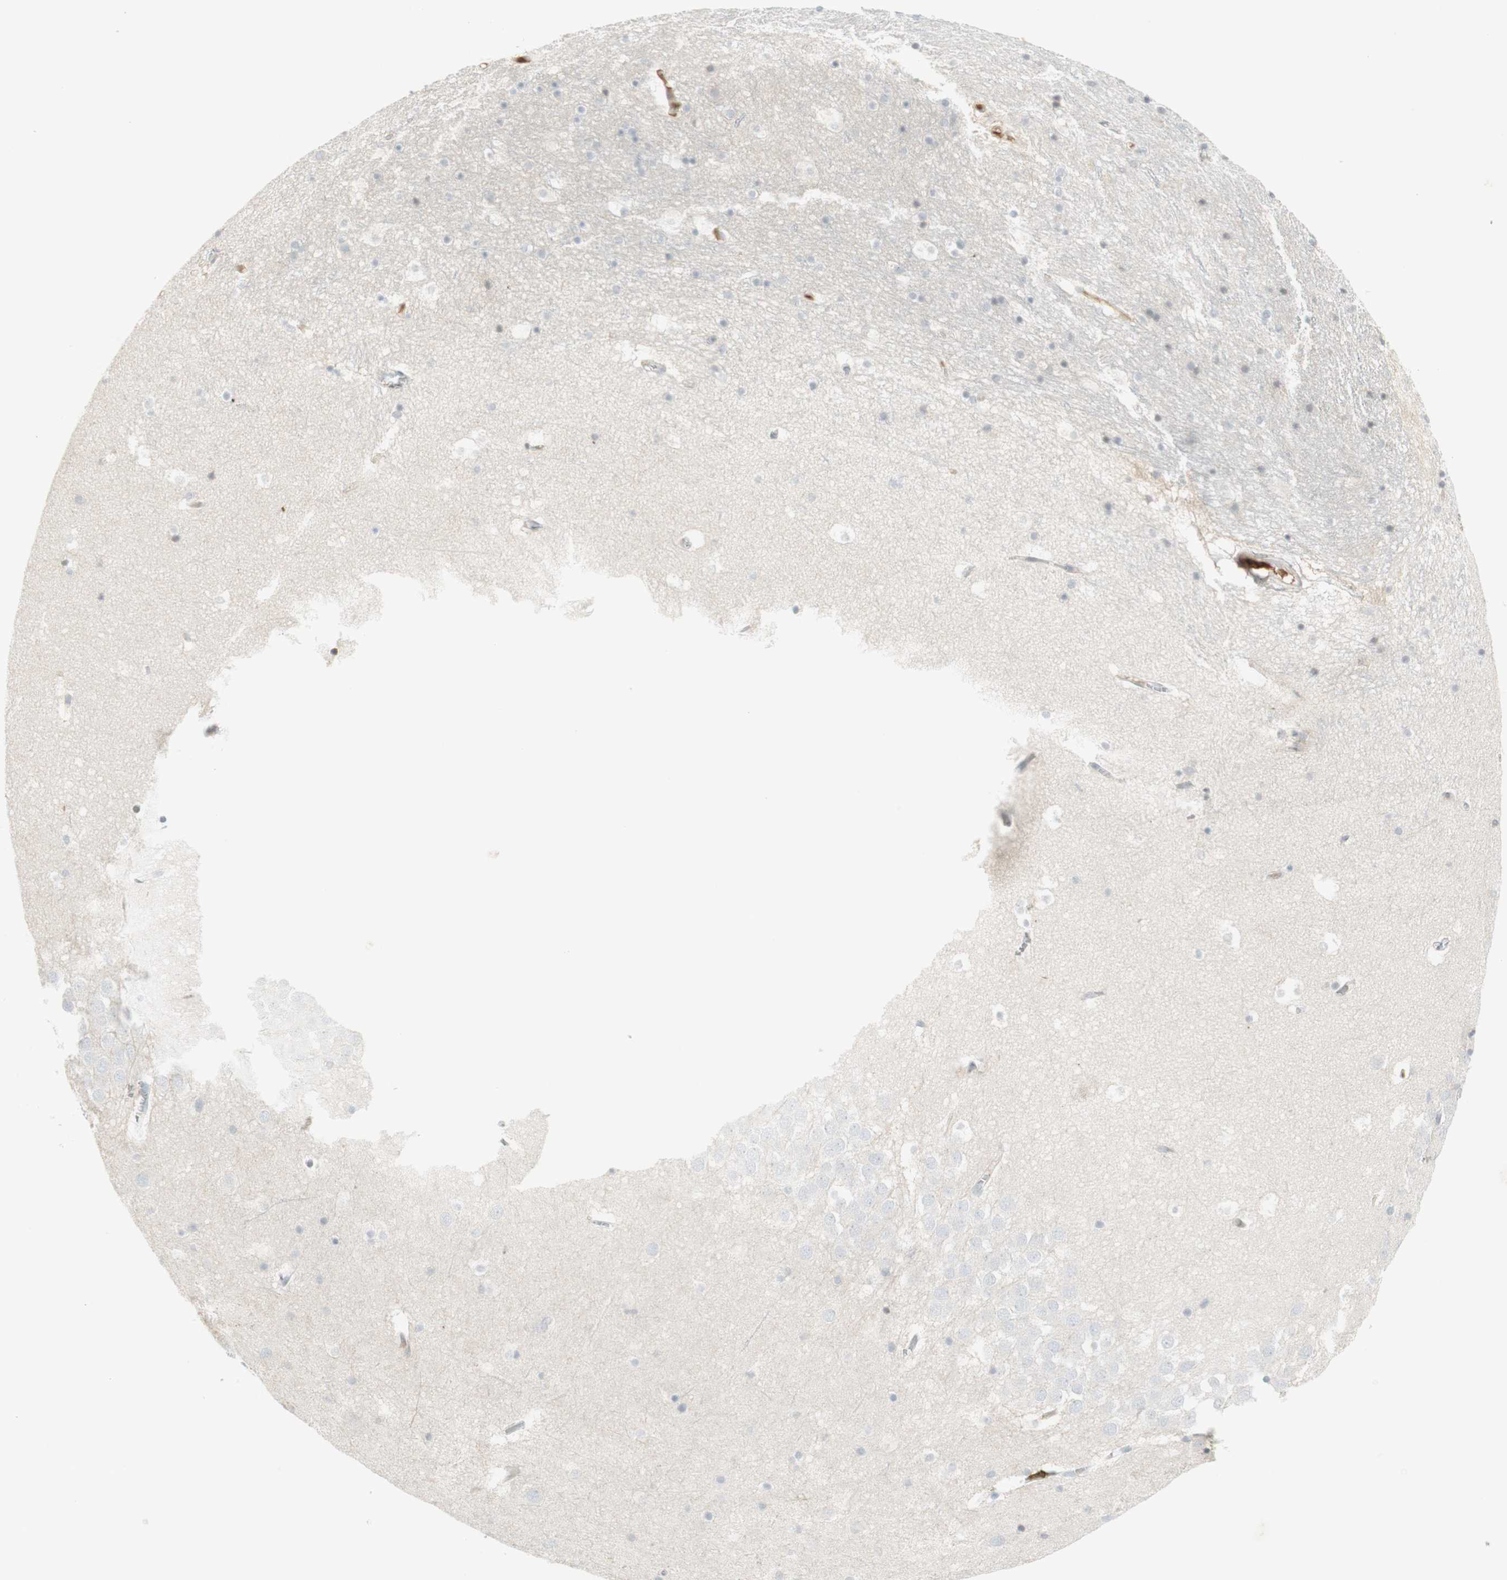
{"staining": {"intensity": "negative", "quantity": "none", "location": "none"}, "tissue": "hippocampus", "cell_type": "Glial cells", "image_type": "normal", "snomed": [{"axis": "morphology", "description": "Normal tissue, NOS"}, {"axis": "topography", "description": "Hippocampus"}], "caption": "Hippocampus was stained to show a protein in brown. There is no significant positivity in glial cells. (Brightfield microscopy of DAB immunohistochemistry (IHC) at high magnification).", "gene": "NID1", "patient": {"sex": "male", "age": 45}}